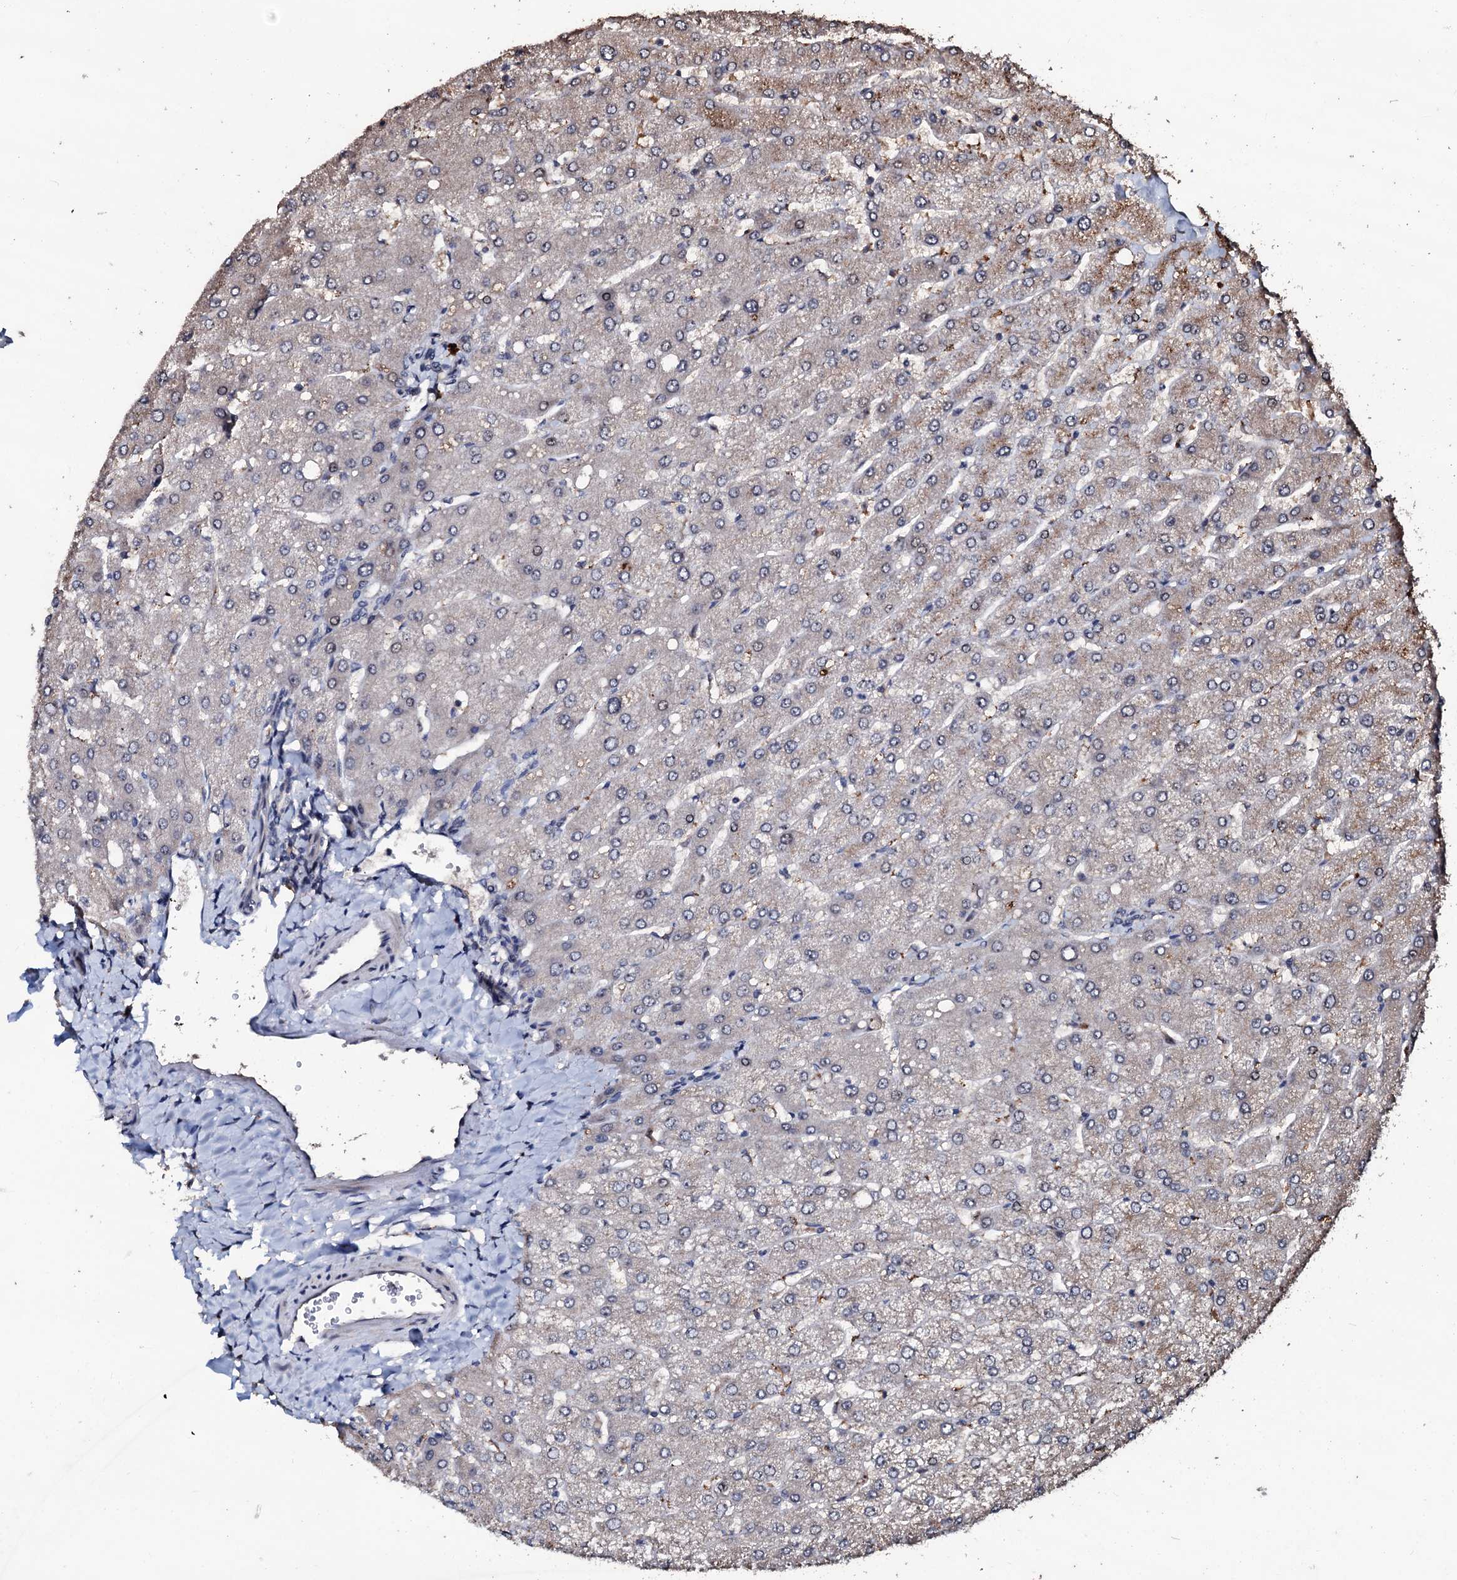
{"staining": {"intensity": "negative", "quantity": "none", "location": "none"}, "tissue": "liver", "cell_type": "Cholangiocytes", "image_type": "normal", "snomed": [{"axis": "morphology", "description": "Normal tissue, NOS"}, {"axis": "topography", "description": "Liver"}], "caption": "Immunohistochemistry (IHC) micrograph of benign liver: liver stained with DAB (3,3'-diaminobenzidine) reveals no significant protein positivity in cholangiocytes.", "gene": "SUPT7L", "patient": {"sex": "male", "age": 55}}